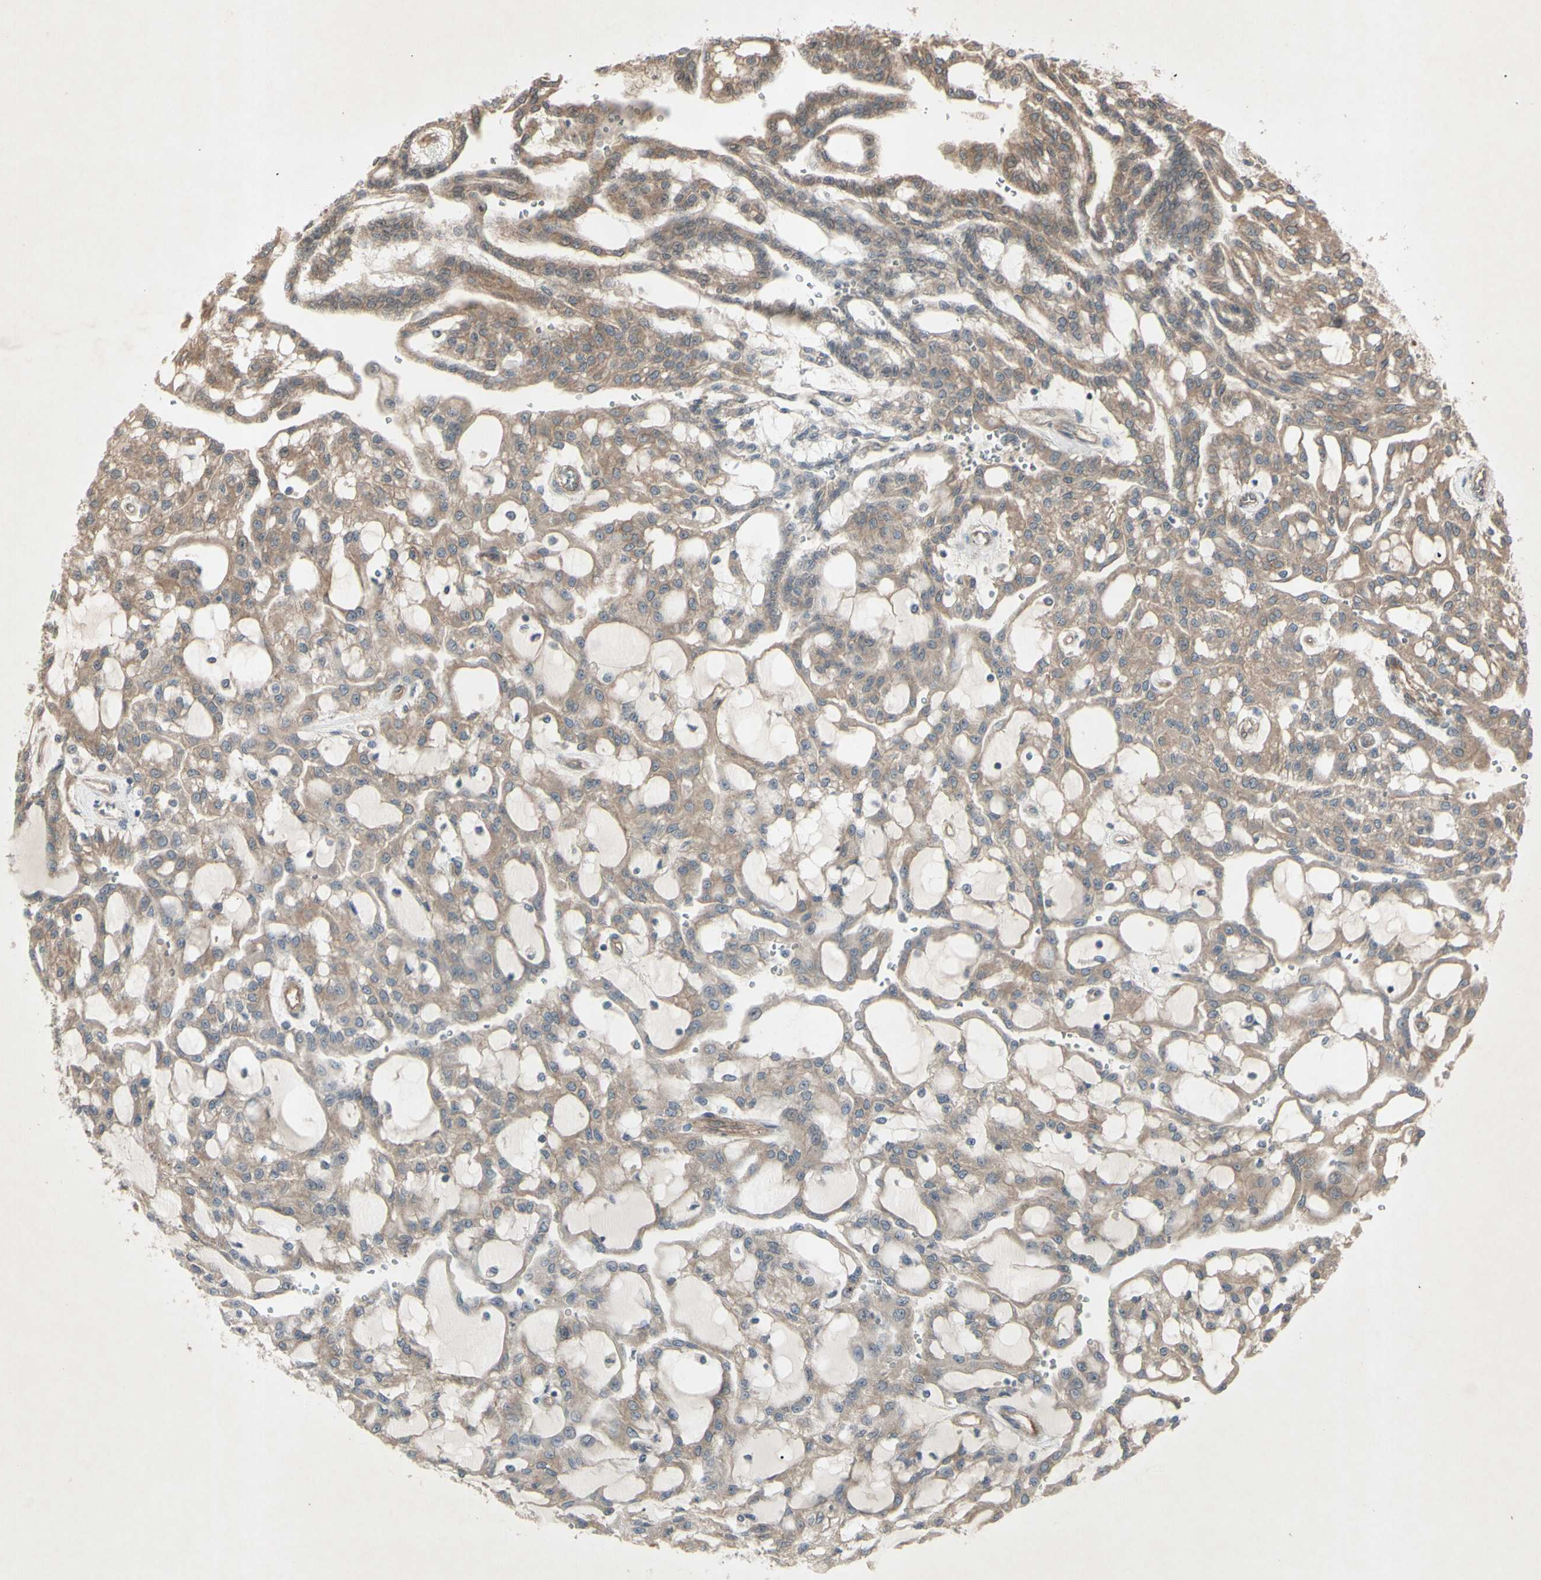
{"staining": {"intensity": "weak", "quantity": ">75%", "location": "cytoplasmic/membranous"}, "tissue": "renal cancer", "cell_type": "Tumor cells", "image_type": "cancer", "snomed": [{"axis": "morphology", "description": "Adenocarcinoma, NOS"}, {"axis": "topography", "description": "Kidney"}], "caption": "DAB (3,3'-diaminobenzidine) immunohistochemical staining of human renal cancer (adenocarcinoma) demonstrates weak cytoplasmic/membranous protein staining in about >75% of tumor cells. (DAB = brown stain, brightfield microscopy at high magnification).", "gene": "JAG1", "patient": {"sex": "male", "age": 63}}